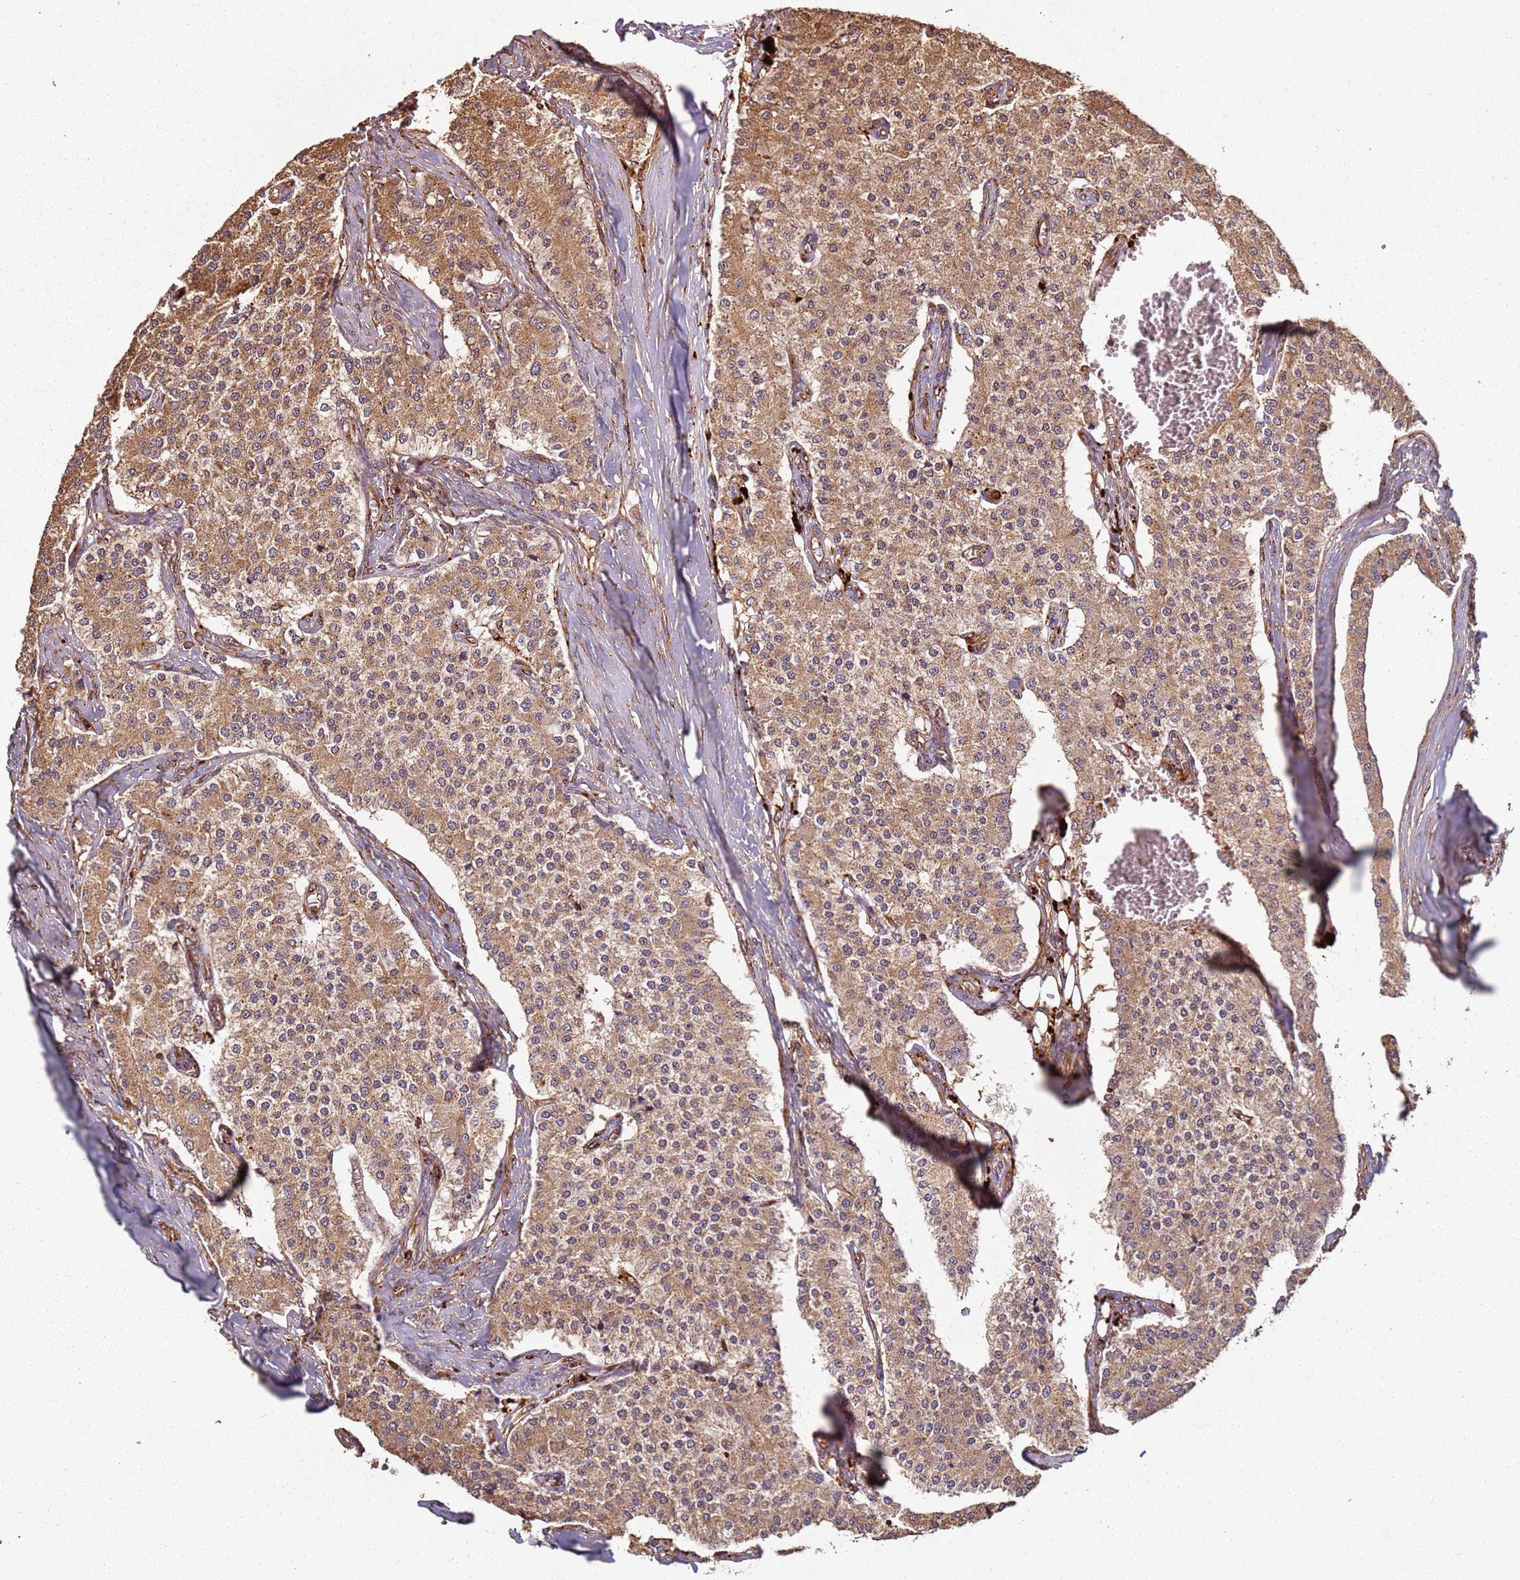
{"staining": {"intensity": "moderate", "quantity": ">75%", "location": "cytoplasmic/membranous"}, "tissue": "carcinoid", "cell_type": "Tumor cells", "image_type": "cancer", "snomed": [{"axis": "morphology", "description": "Carcinoid, malignant, NOS"}, {"axis": "topography", "description": "Colon"}], "caption": "The immunohistochemical stain highlights moderate cytoplasmic/membranous staining in tumor cells of malignant carcinoid tissue.", "gene": "SCGB2B2", "patient": {"sex": "female", "age": 52}}